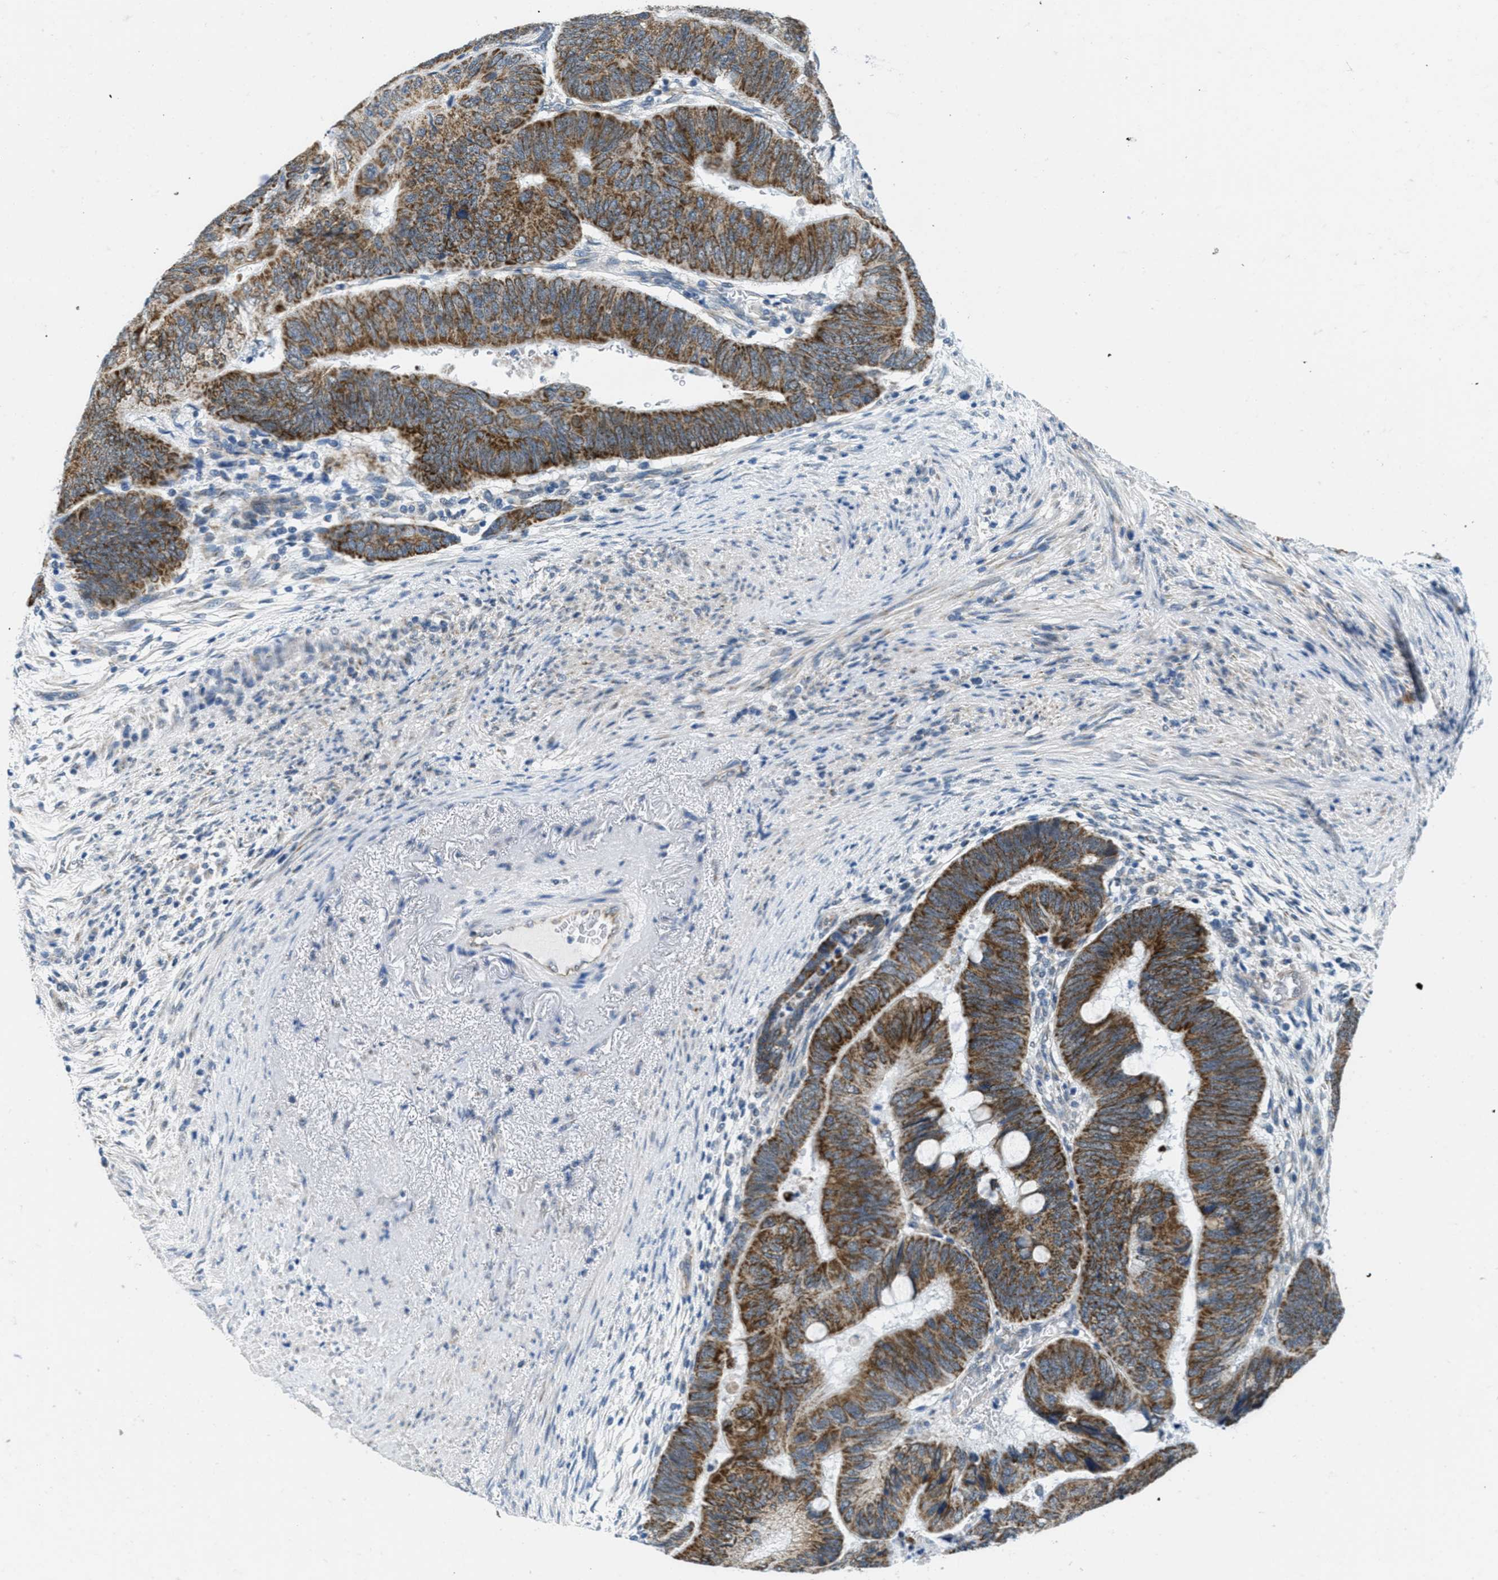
{"staining": {"intensity": "moderate", "quantity": ">75%", "location": "cytoplasmic/membranous"}, "tissue": "colorectal cancer", "cell_type": "Tumor cells", "image_type": "cancer", "snomed": [{"axis": "morphology", "description": "Normal tissue, NOS"}, {"axis": "morphology", "description": "Adenocarcinoma, NOS"}, {"axis": "topography", "description": "Rectum"}, {"axis": "topography", "description": "Peripheral nerve tissue"}], "caption": "An immunohistochemistry (IHC) histopathology image of tumor tissue is shown. Protein staining in brown shows moderate cytoplasmic/membranous positivity in adenocarcinoma (colorectal) within tumor cells.", "gene": "TOMM70", "patient": {"sex": "male", "age": 92}}